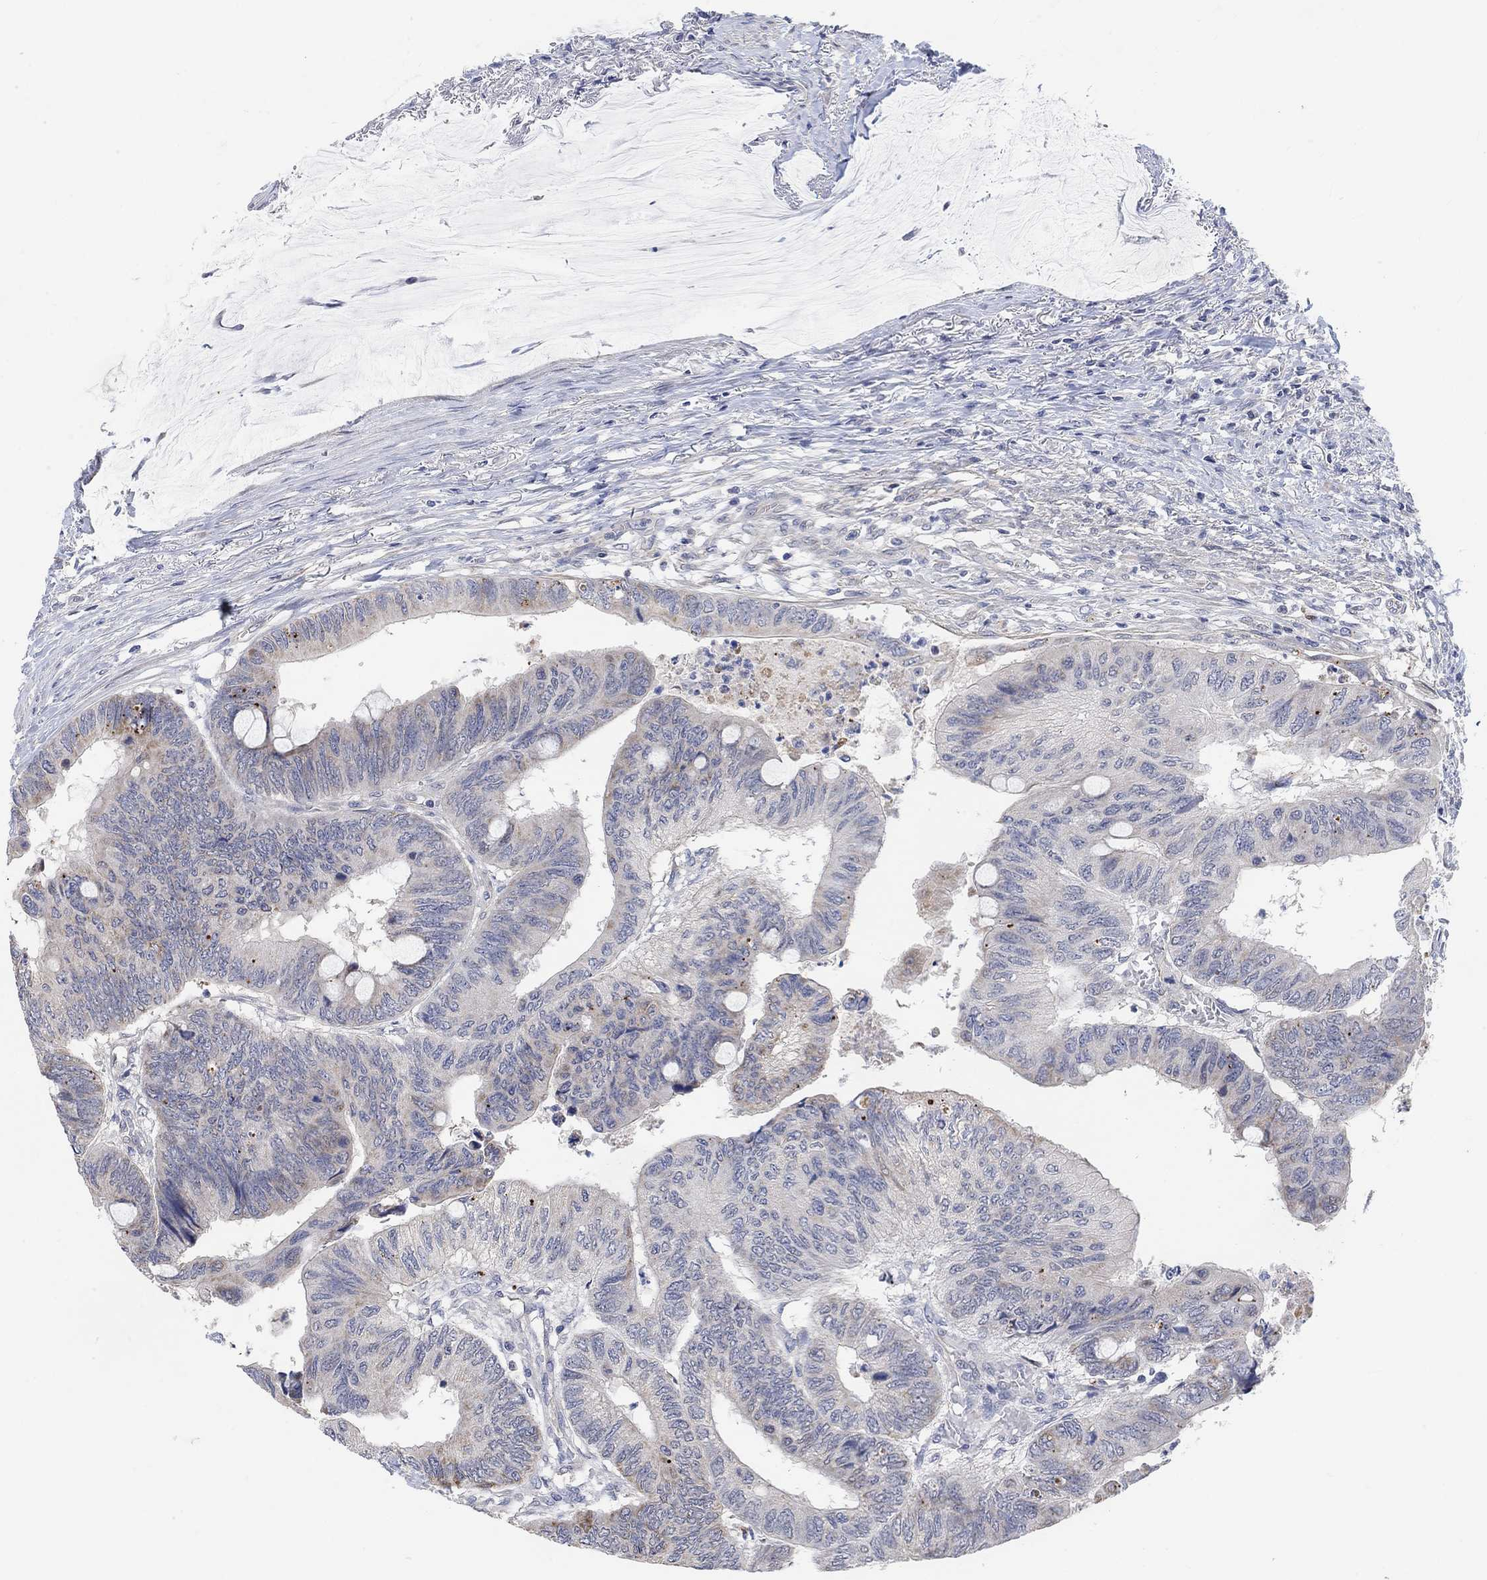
{"staining": {"intensity": "negative", "quantity": "none", "location": "none"}, "tissue": "colorectal cancer", "cell_type": "Tumor cells", "image_type": "cancer", "snomed": [{"axis": "morphology", "description": "Normal tissue, NOS"}, {"axis": "morphology", "description": "Adenocarcinoma, NOS"}, {"axis": "topography", "description": "Rectum"}, {"axis": "topography", "description": "Peripheral nerve tissue"}], "caption": "This image is of colorectal cancer stained with IHC to label a protein in brown with the nuclei are counter-stained blue. There is no positivity in tumor cells.", "gene": "HCRTR1", "patient": {"sex": "male", "age": 92}}